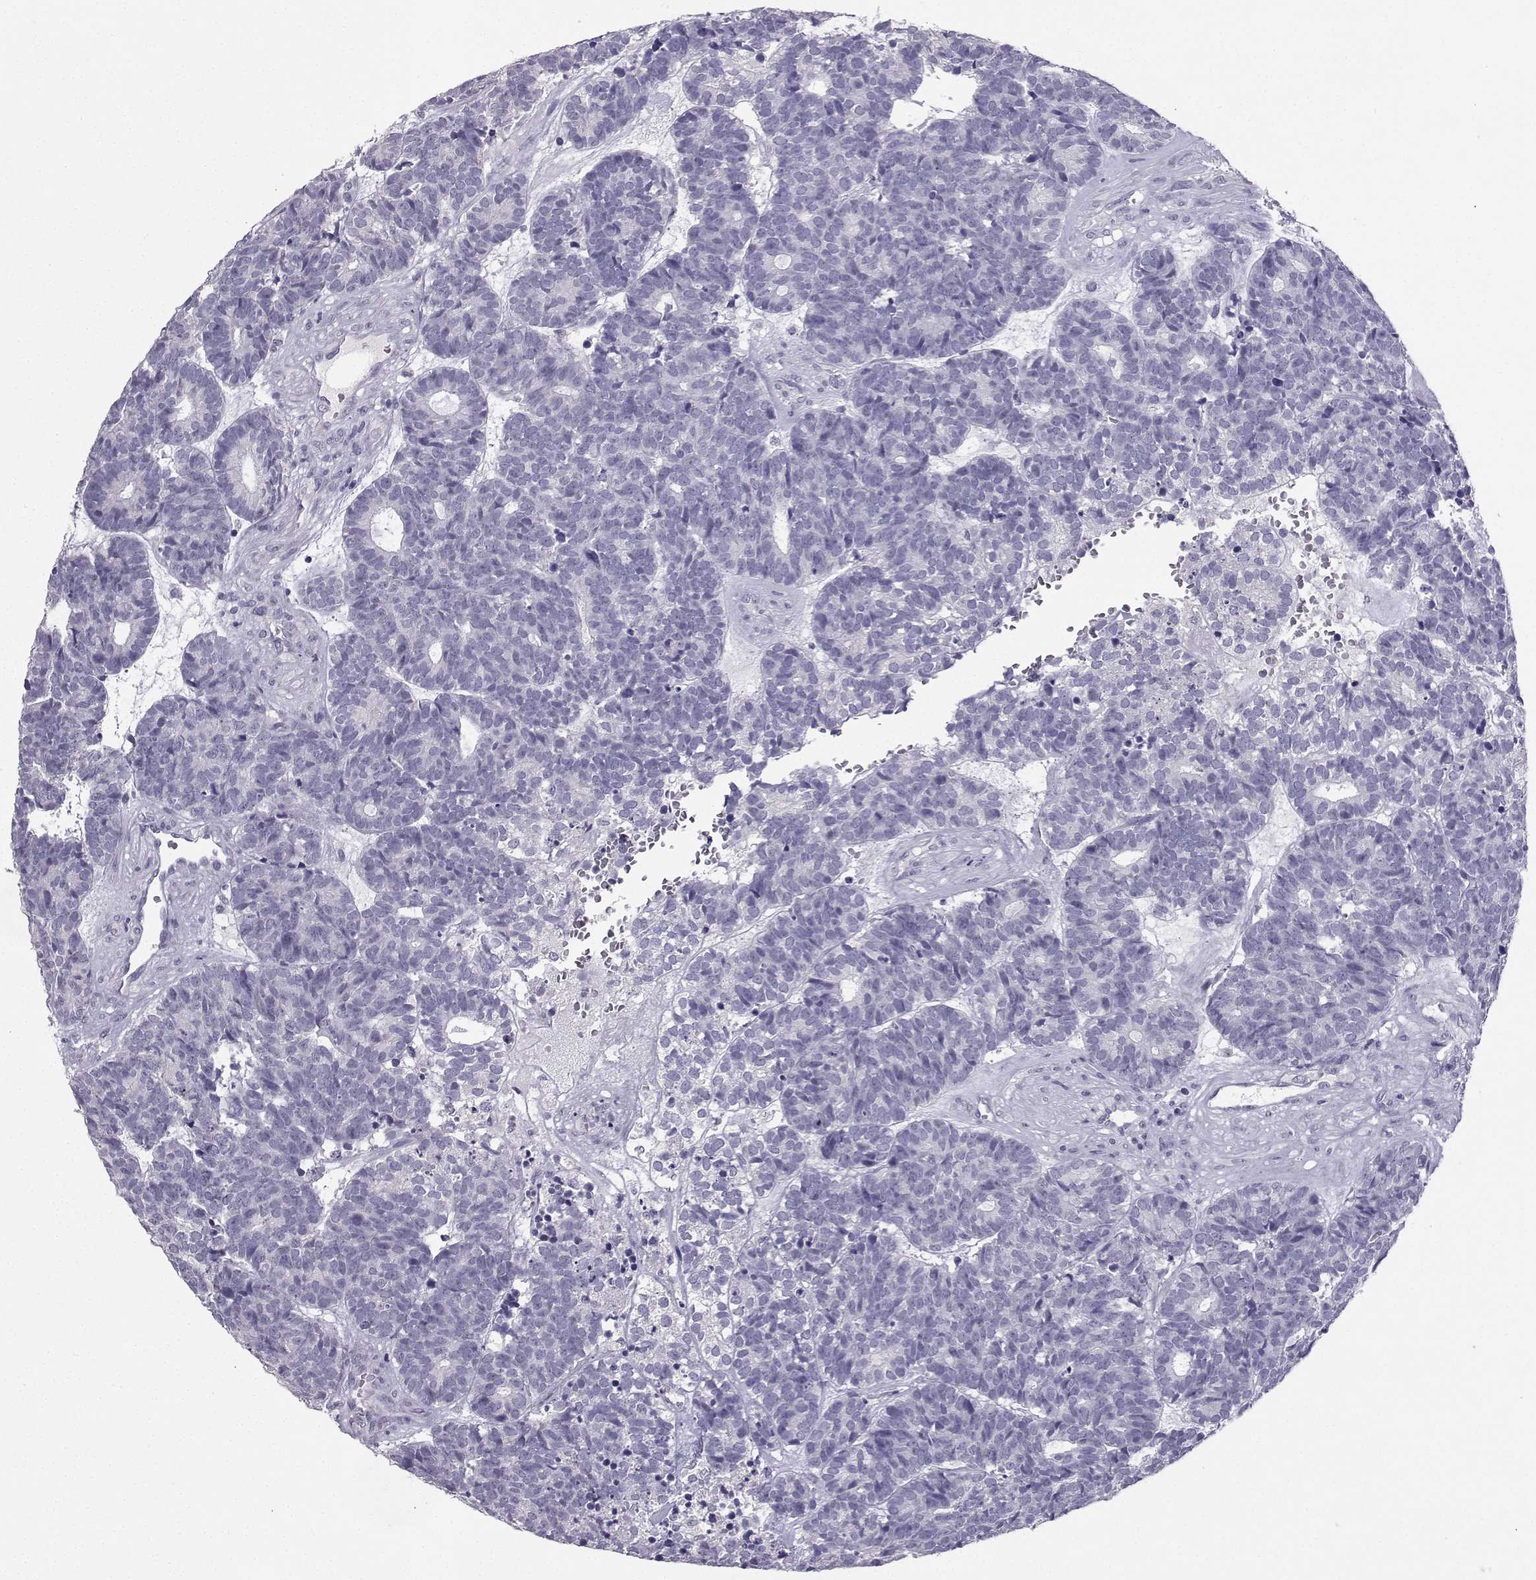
{"staining": {"intensity": "negative", "quantity": "none", "location": "none"}, "tissue": "head and neck cancer", "cell_type": "Tumor cells", "image_type": "cancer", "snomed": [{"axis": "morphology", "description": "Adenocarcinoma, NOS"}, {"axis": "topography", "description": "Head-Neck"}], "caption": "A histopathology image of human head and neck cancer (adenocarcinoma) is negative for staining in tumor cells. (DAB (3,3'-diaminobenzidine) immunohistochemistry (IHC) with hematoxylin counter stain).", "gene": "TBR1", "patient": {"sex": "female", "age": 81}}